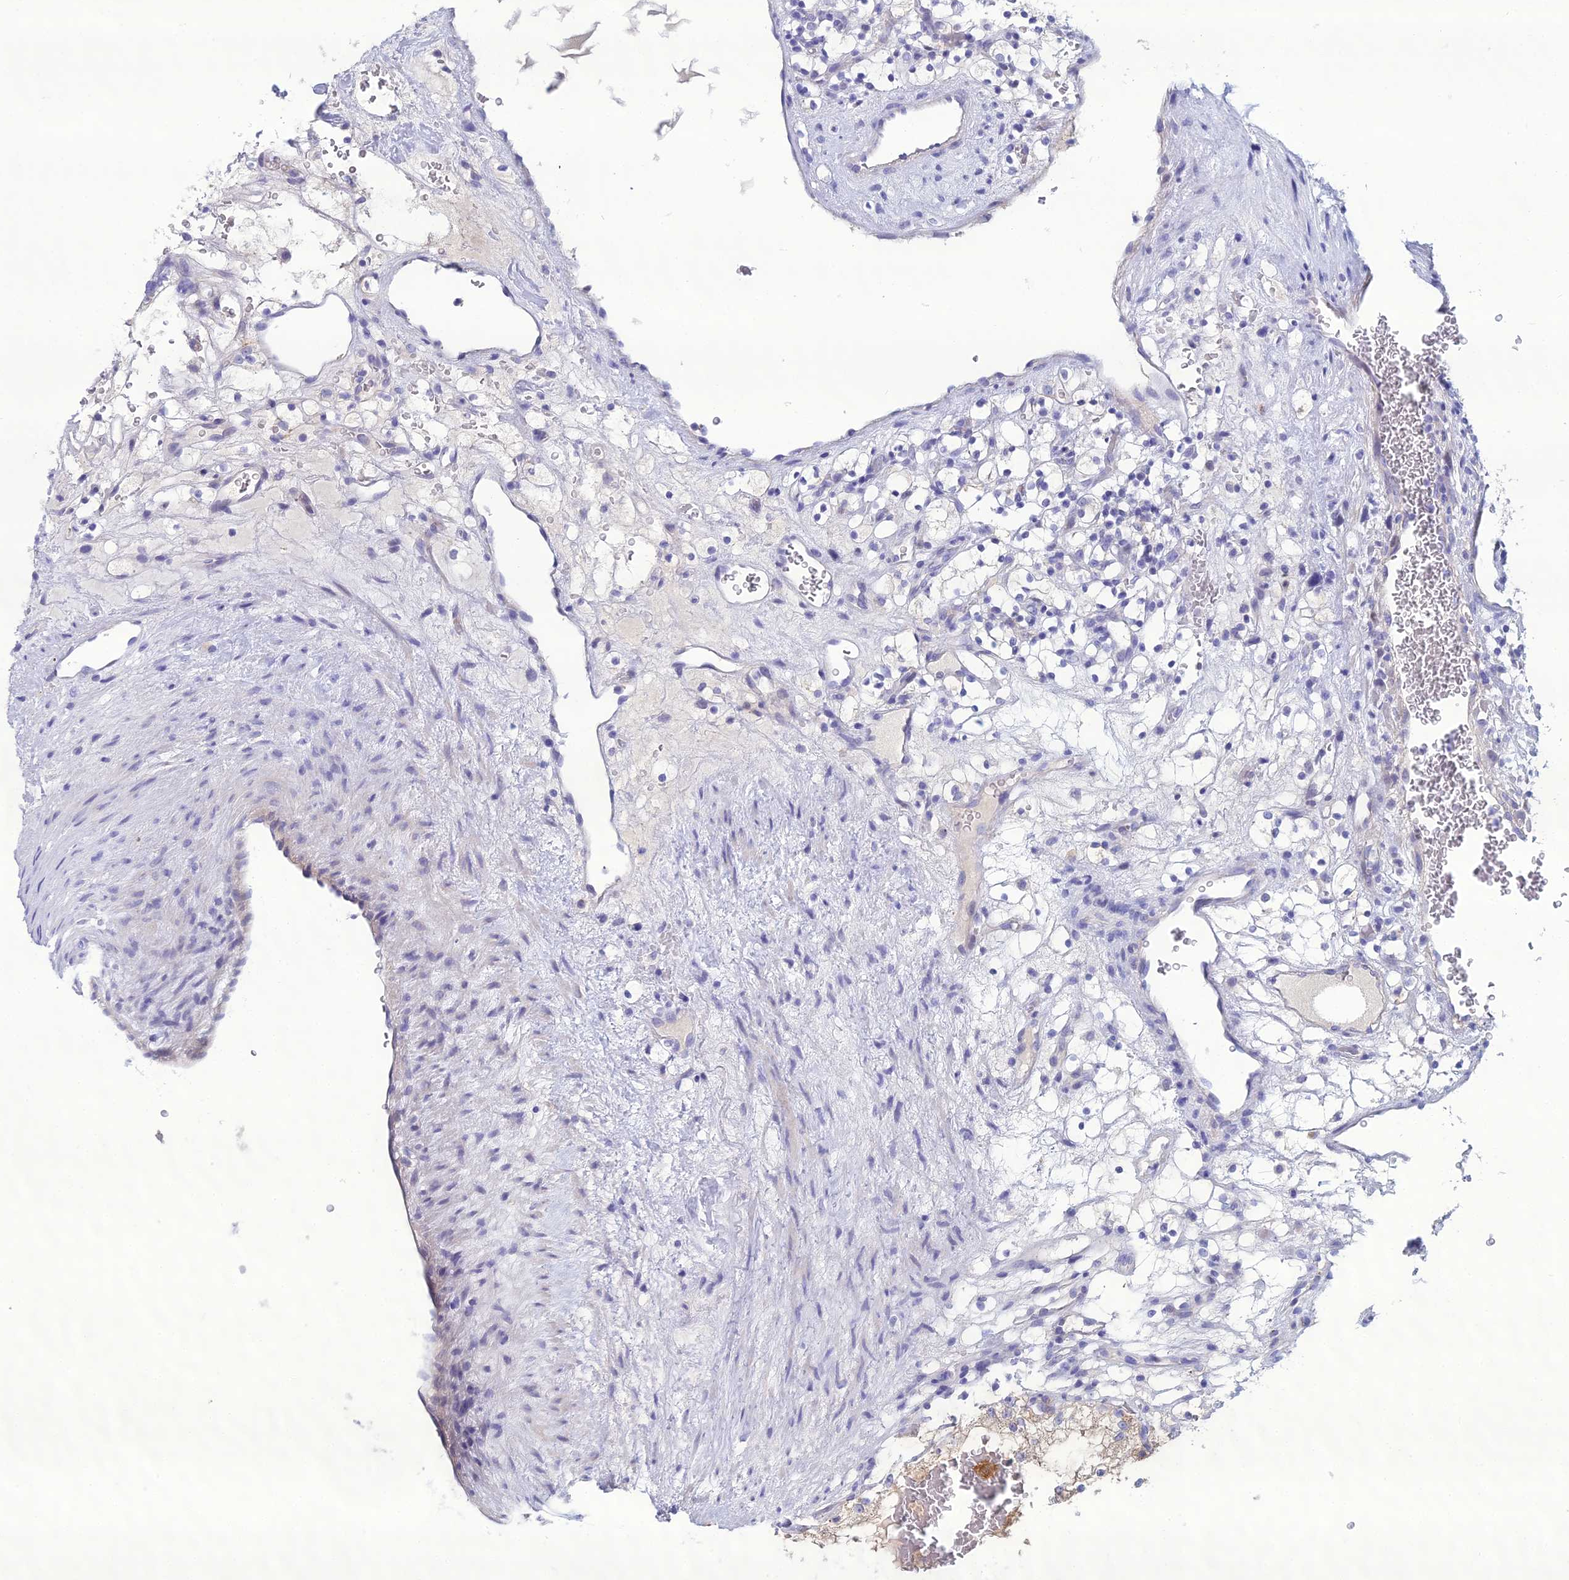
{"staining": {"intensity": "negative", "quantity": "none", "location": "none"}, "tissue": "renal cancer", "cell_type": "Tumor cells", "image_type": "cancer", "snomed": [{"axis": "morphology", "description": "Adenocarcinoma, NOS"}, {"axis": "topography", "description": "Kidney"}], "caption": "This is a histopathology image of immunohistochemistry (IHC) staining of adenocarcinoma (renal), which shows no expression in tumor cells.", "gene": "CRB2", "patient": {"sex": "female", "age": 69}}